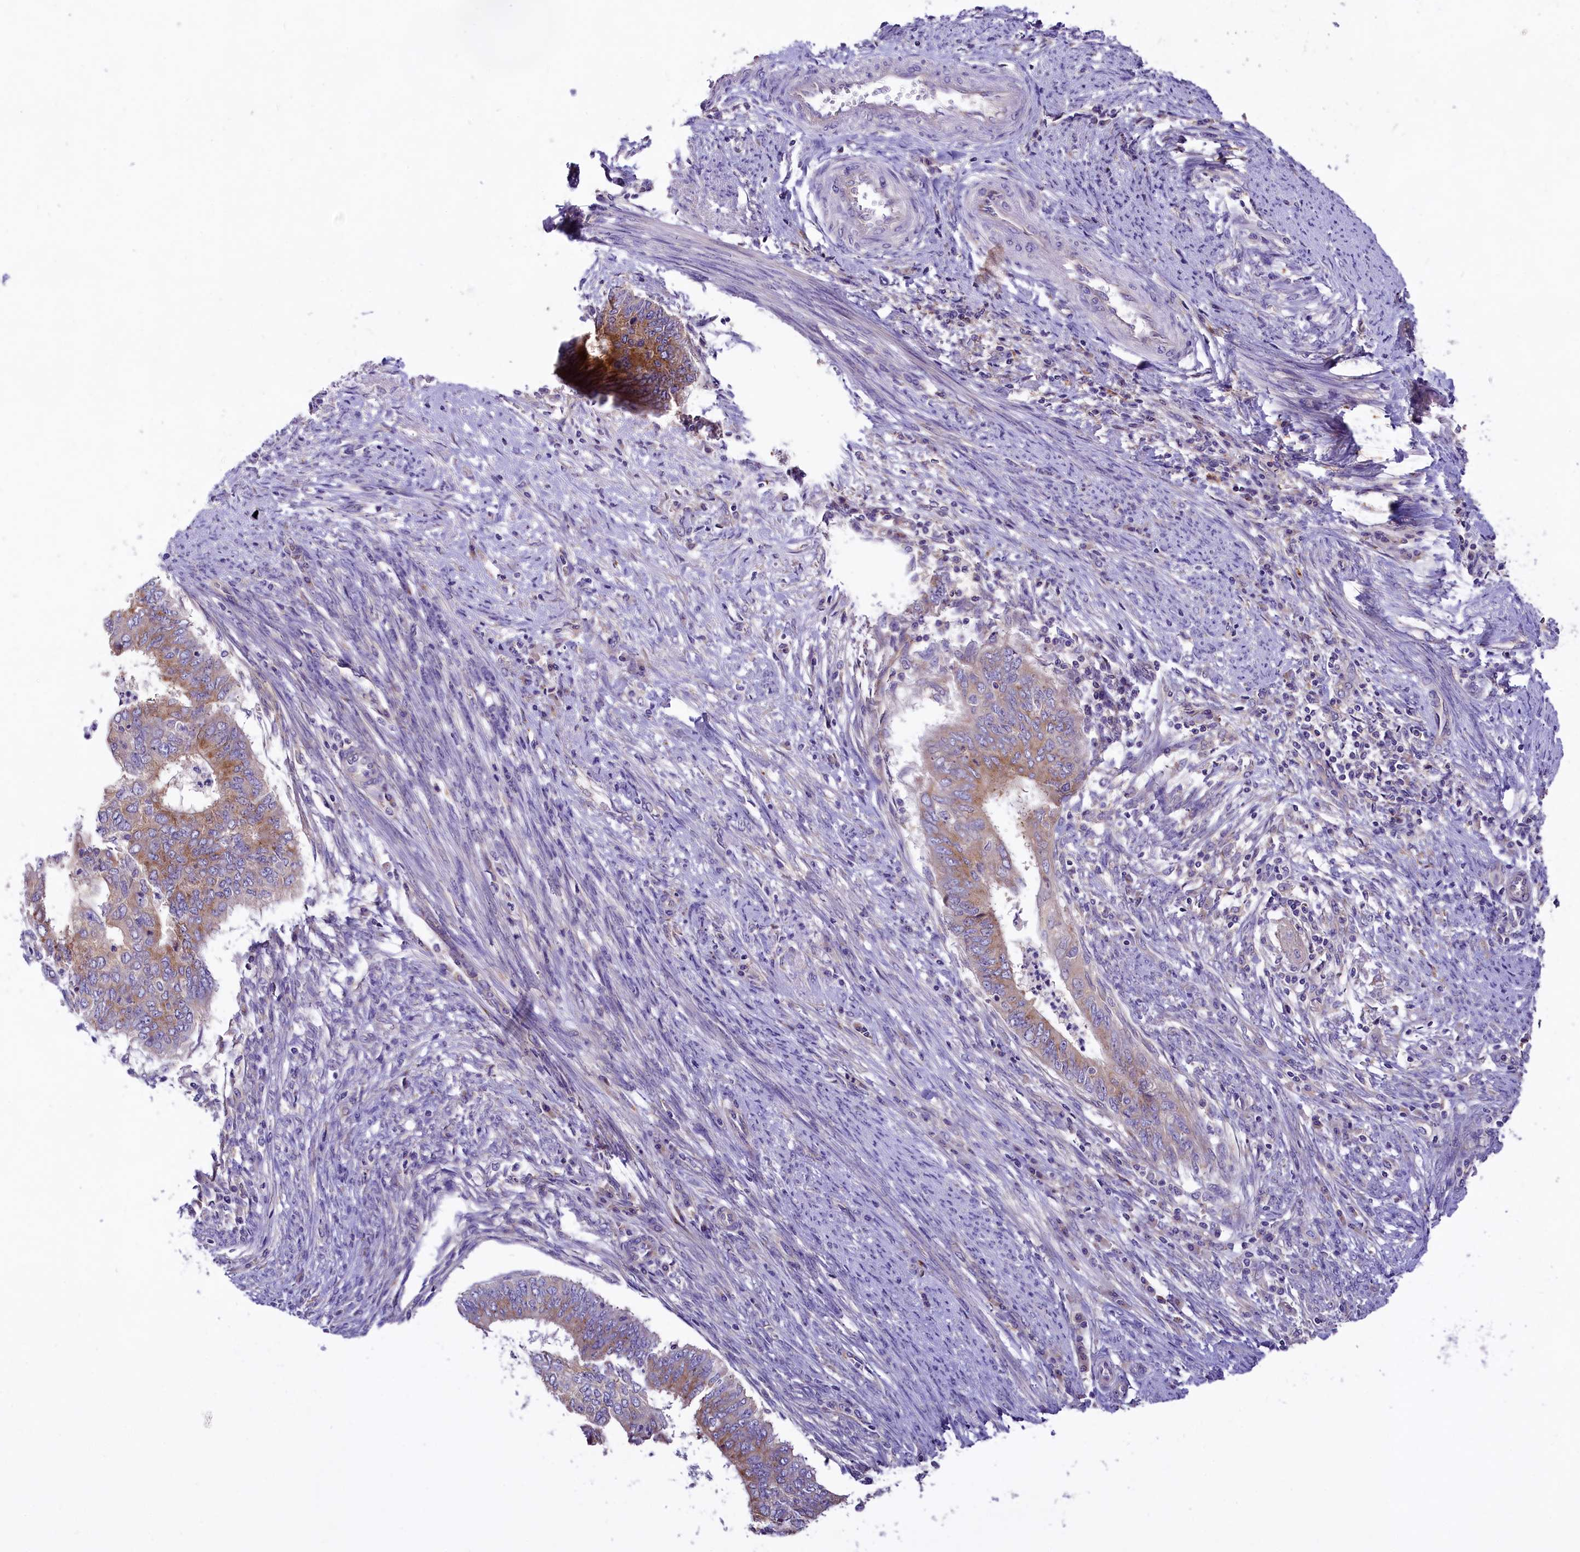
{"staining": {"intensity": "weak", "quantity": ">75%", "location": "cytoplasmic/membranous"}, "tissue": "endometrial cancer", "cell_type": "Tumor cells", "image_type": "cancer", "snomed": [{"axis": "morphology", "description": "Adenocarcinoma, NOS"}, {"axis": "topography", "description": "Endometrium"}], "caption": "Adenocarcinoma (endometrial) stained with a brown dye shows weak cytoplasmic/membranous positive staining in about >75% of tumor cells.", "gene": "PEMT", "patient": {"sex": "female", "age": 68}}